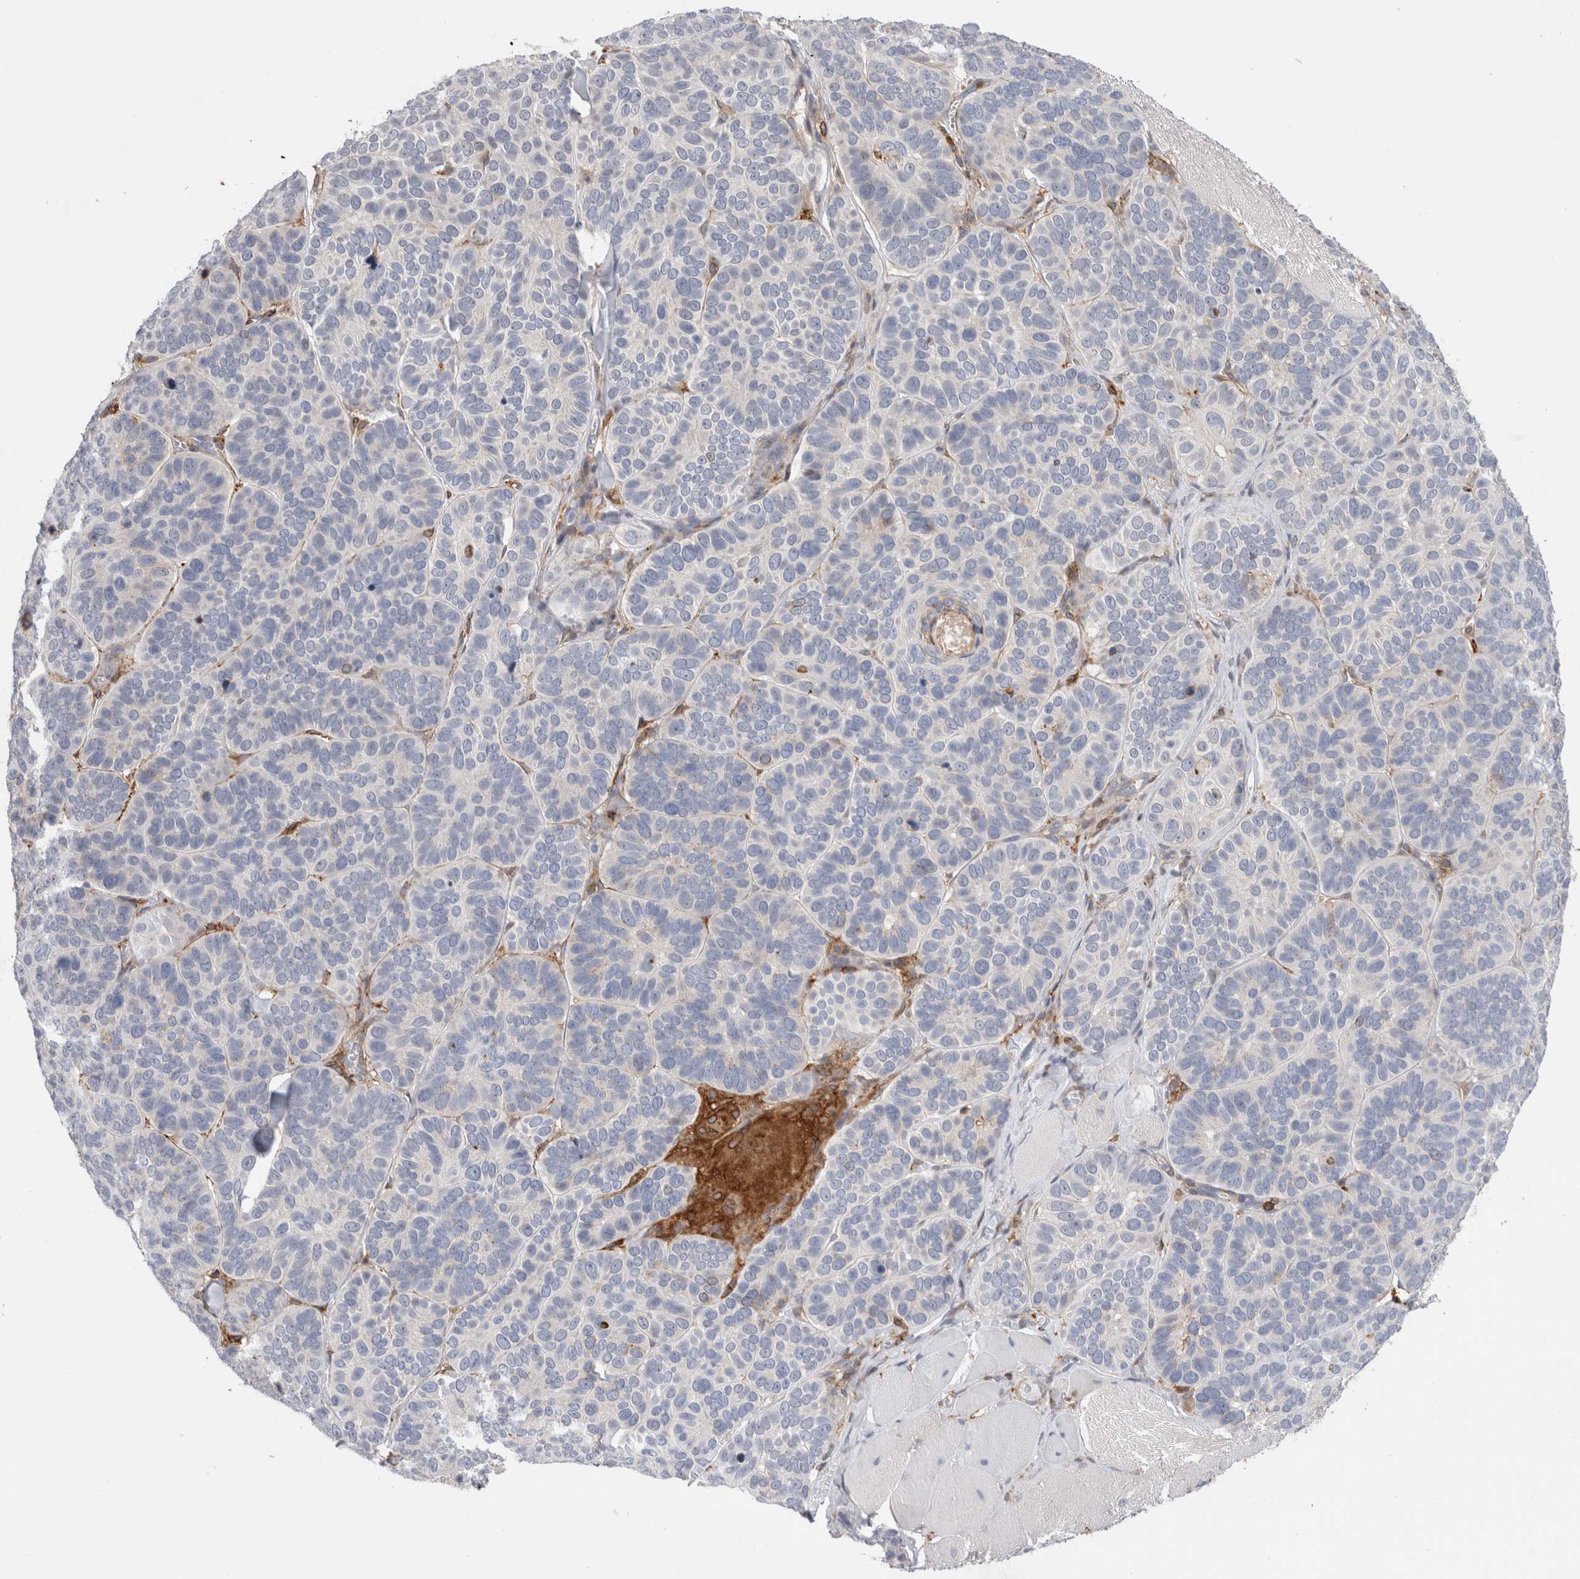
{"staining": {"intensity": "negative", "quantity": "none", "location": "none"}, "tissue": "skin cancer", "cell_type": "Tumor cells", "image_type": "cancer", "snomed": [{"axis": "morphology", "description": "Basal cell carcinoma"}, {"axis": "topography", "description": "Skin"}], "caption": "A micrograph of human basal cell carcinoma (skin) is negative for staining in tumor cells. Nuclei are stained in blue.", "gene": "CCDC88B", "patient": {"sex": "male", "age": 62}}